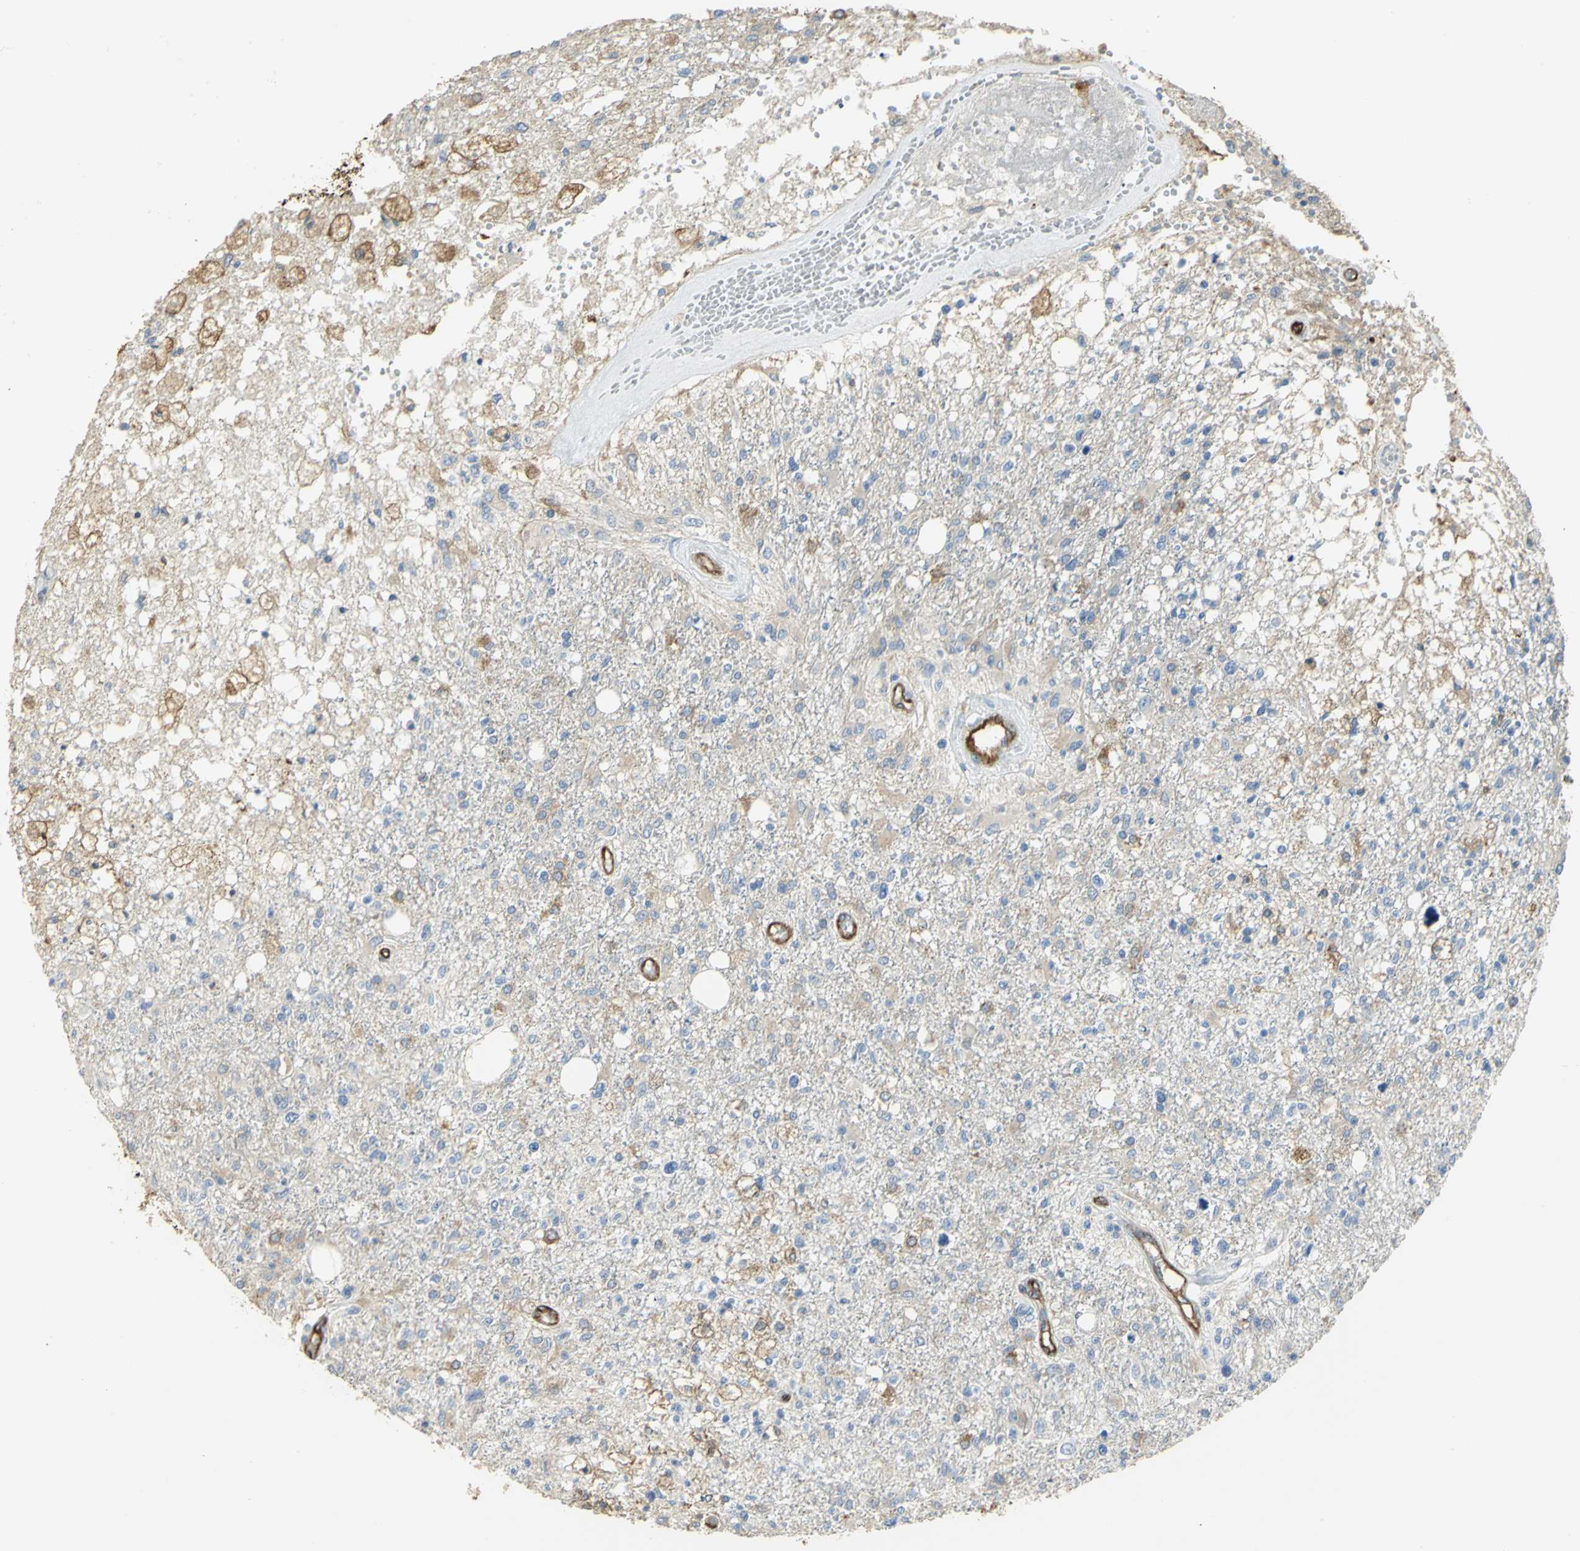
{"staining": {"intensity": "weak", "quantity": "25%-75%", "location": "cytoplasmic/membranous"}, "tissue": "glioma", "cell_type": "Tumor cells", "image_type": "cancer", "snomed": [{"axis": "morphology", "description": "Glioma, malignant, High grade"}, {"axis": "topography", "description": "Cerebral cortex"}], "caption": "Immunohistochemistry (IHC) of human glioma reveals low levels of weak cytoplasmic/membranous staining in approximately 25%-75% of tumor cells.", "gene": "FLNB", "patient": {"sex": "male", "age": 76}}